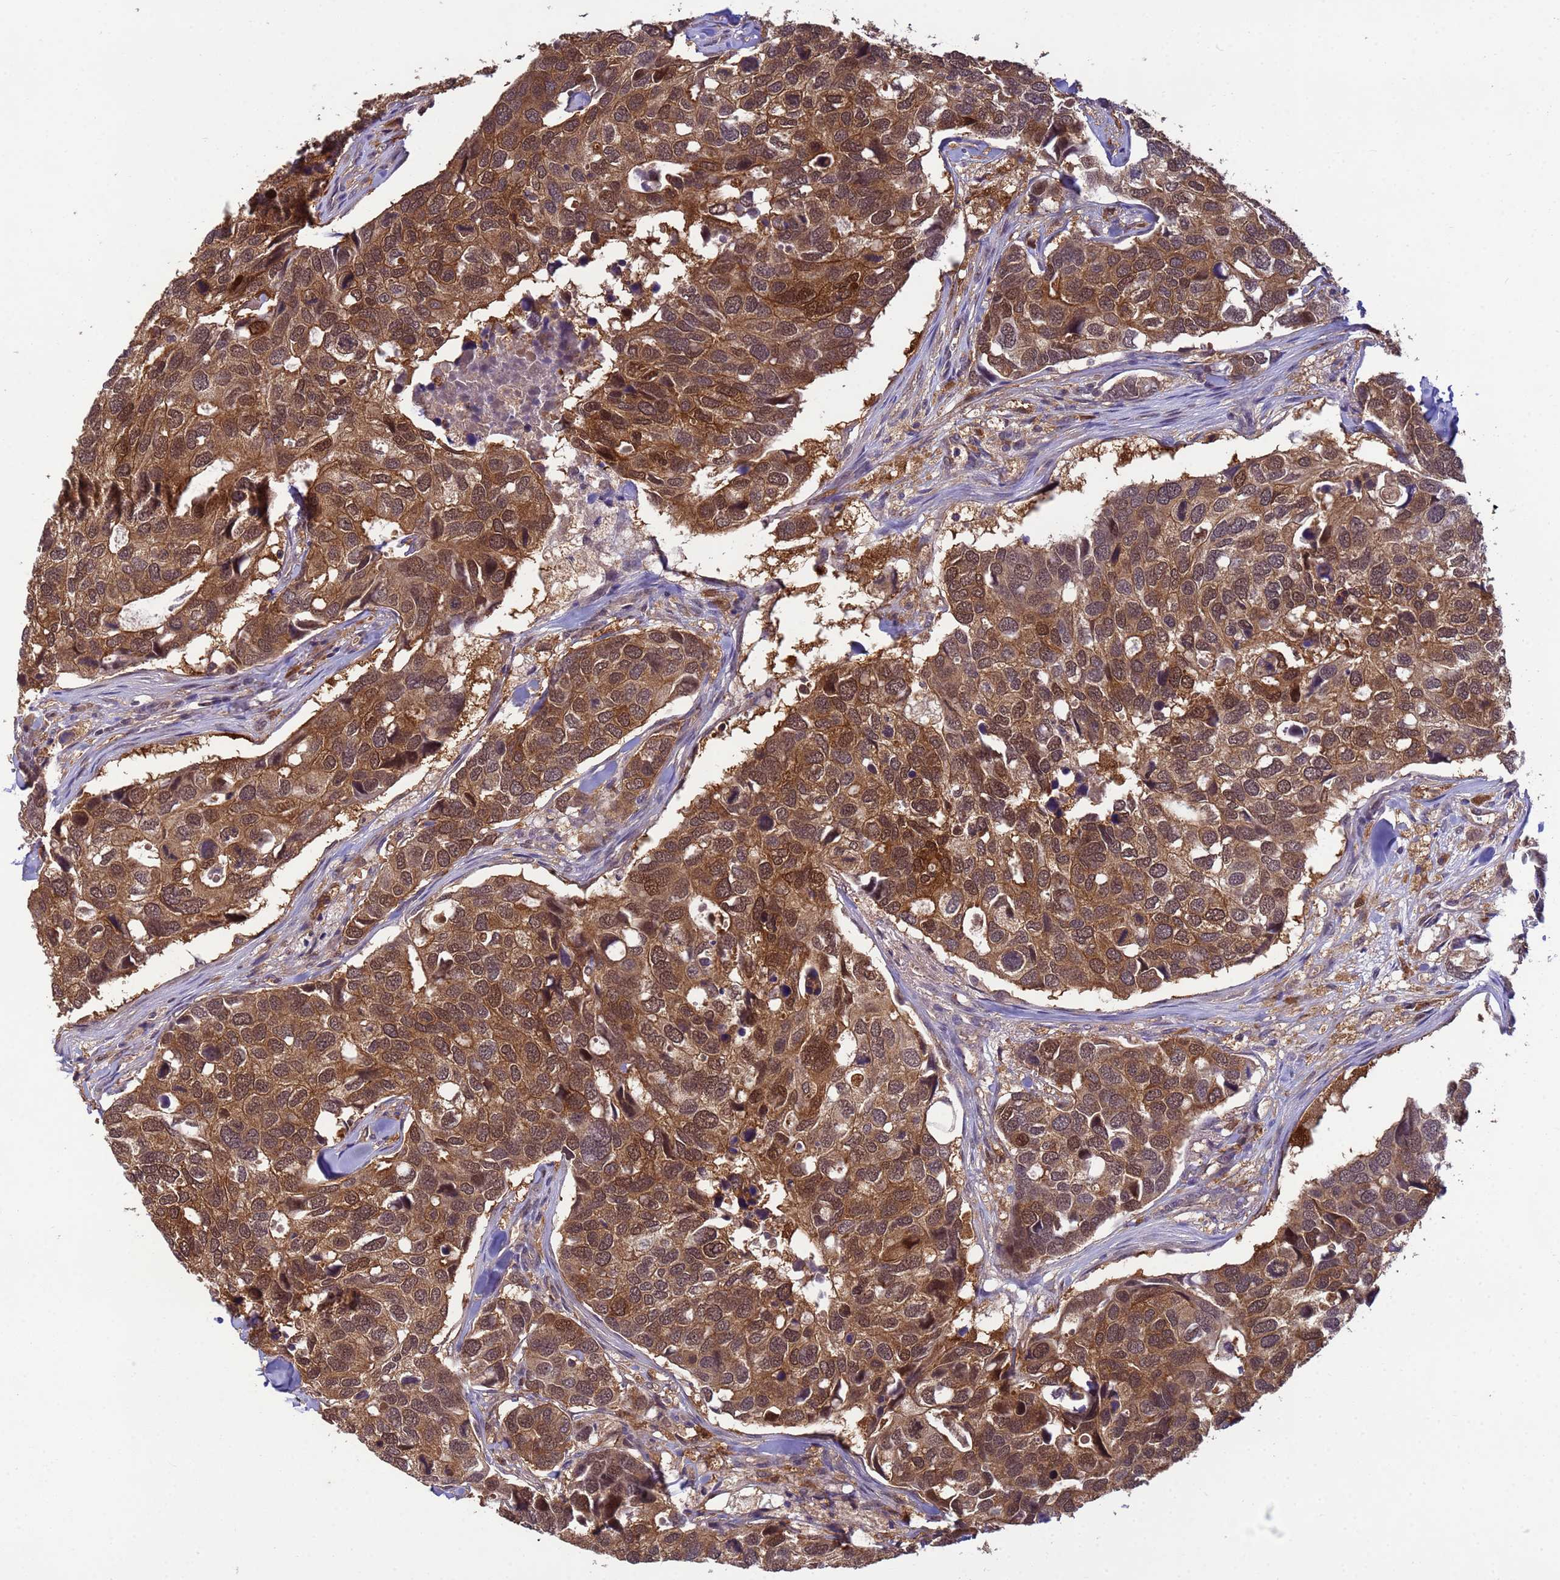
{"staining": {"intensity": "moderate", "quantity": ">75%", "location": "cytoplasmic/membranous,nuclear"}, "tissue": "breast cancer", "cell_type": "Tumor cells", "image_type": "cancer", "snomed": [{"axis": "morphology", "description": "Duct carcinoma"}, {"axis": "topography", "description": "Breast"}], "caption": "Breast intraductal carcinoma stained with immunohistochemistry (IHC) displays moderate cytoplasmic/membranous and nuclear staining in approximately >75% of tumor cells. The staining was performed using DAB (3,3'-diaminobenzidine) to visualize the protein expression in brown, while the nuclei were stained in blue with hematoxylin (Magnification: 20x).", "gene": "NPEPPS", "patient": {"sex": "female", "age": 83}}